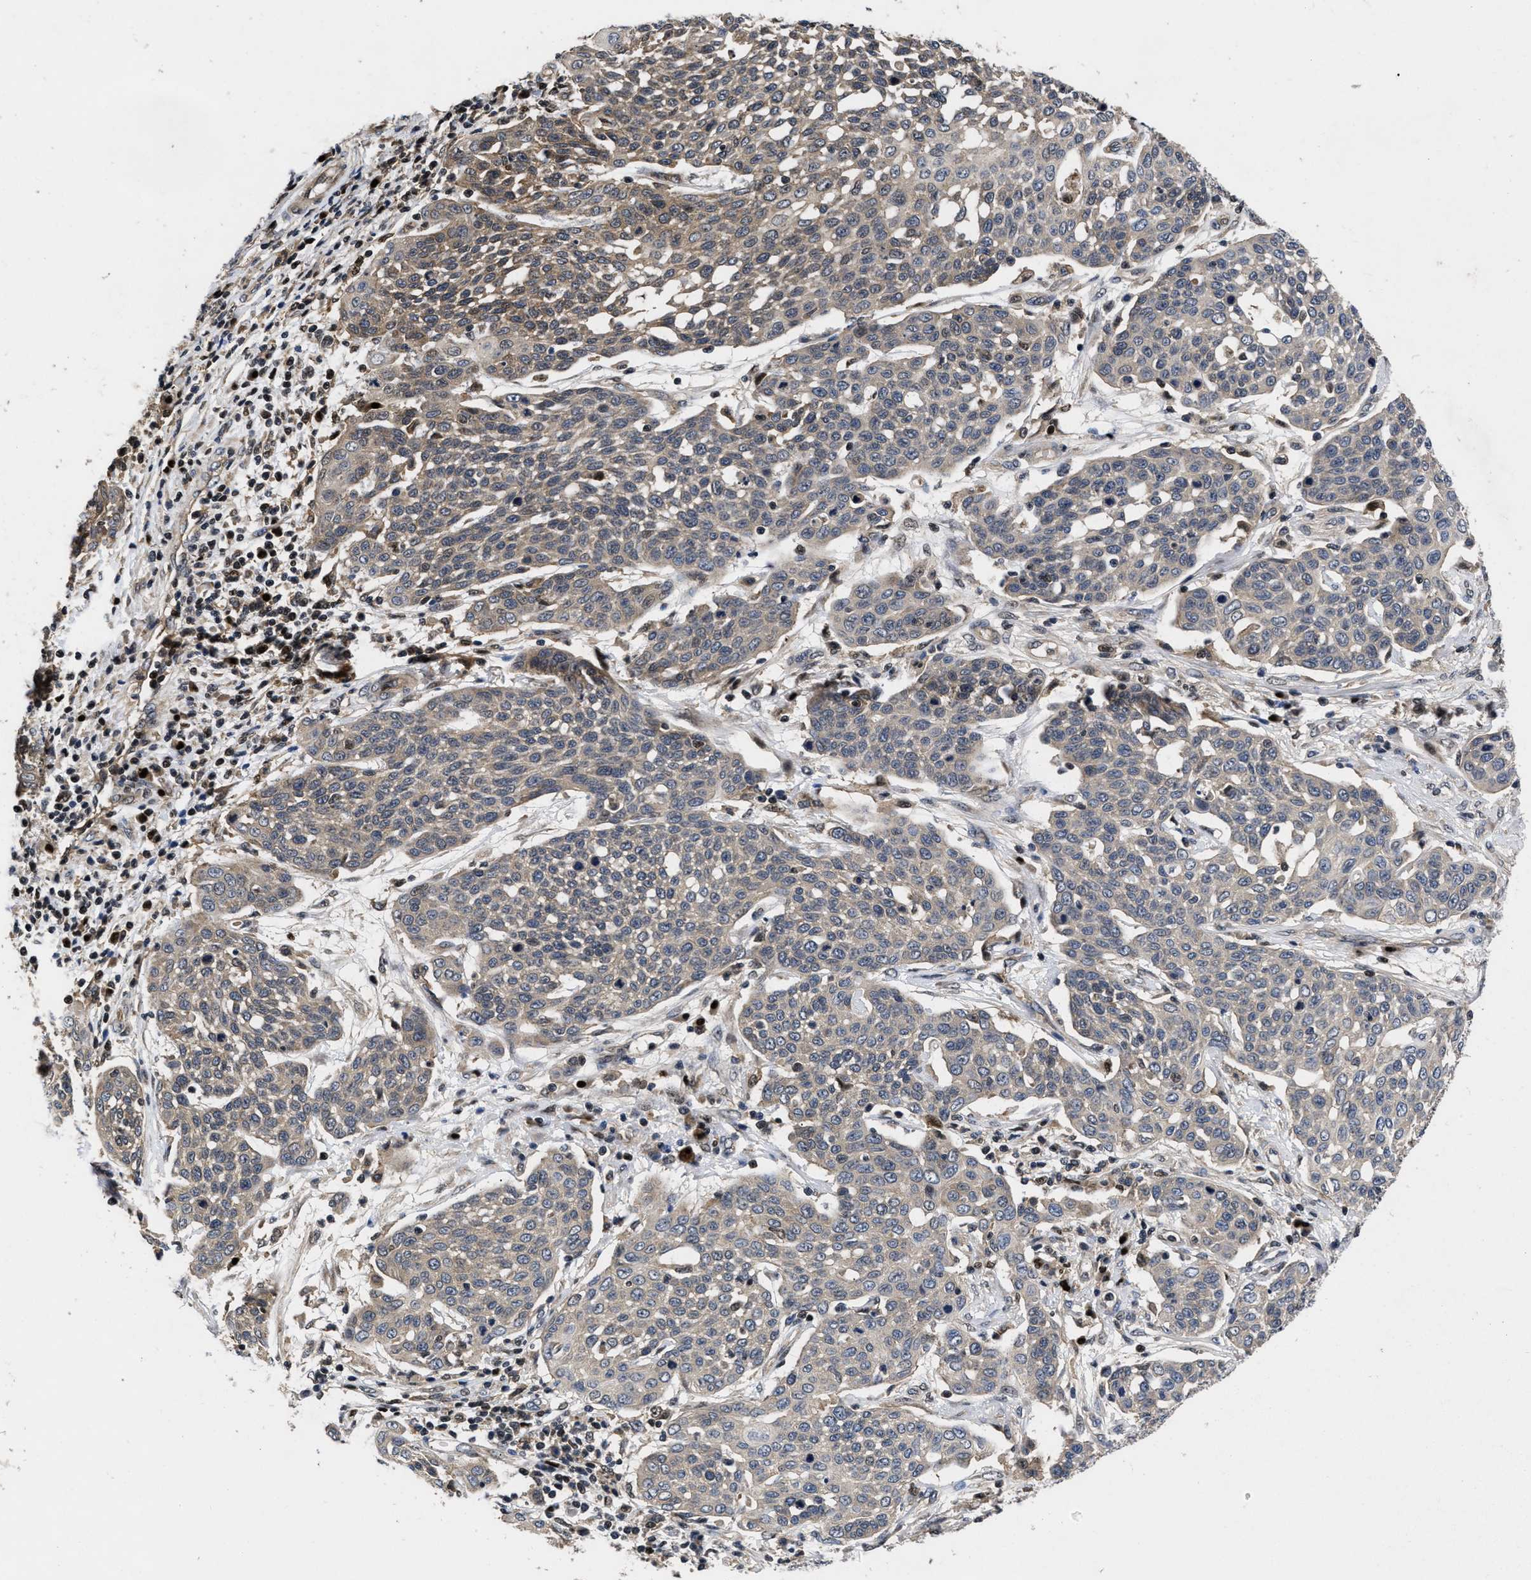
{"staining": {"intensity": "weak", "quantity": ">75%", "location": "cytoplasmic/membranous"}, "tissue": "cervical cancer", "cell_type": "Tumor cells", "image_type": "cancer", "snomed": [{"axis": "morphology", "description": "Squamous cell carcinoma, NOS"}, {"axis": "topography", "description": "Cervix"}], "caption": "This histopathology image reveals immunohistochemistry (IHC) staining of human cervical cancer, with low weak cytoplasmic/membranous staining in approximately >75% of tumor cells.", "gene": "FAM200A", "patient": {"sex": "female", "age": 34}}